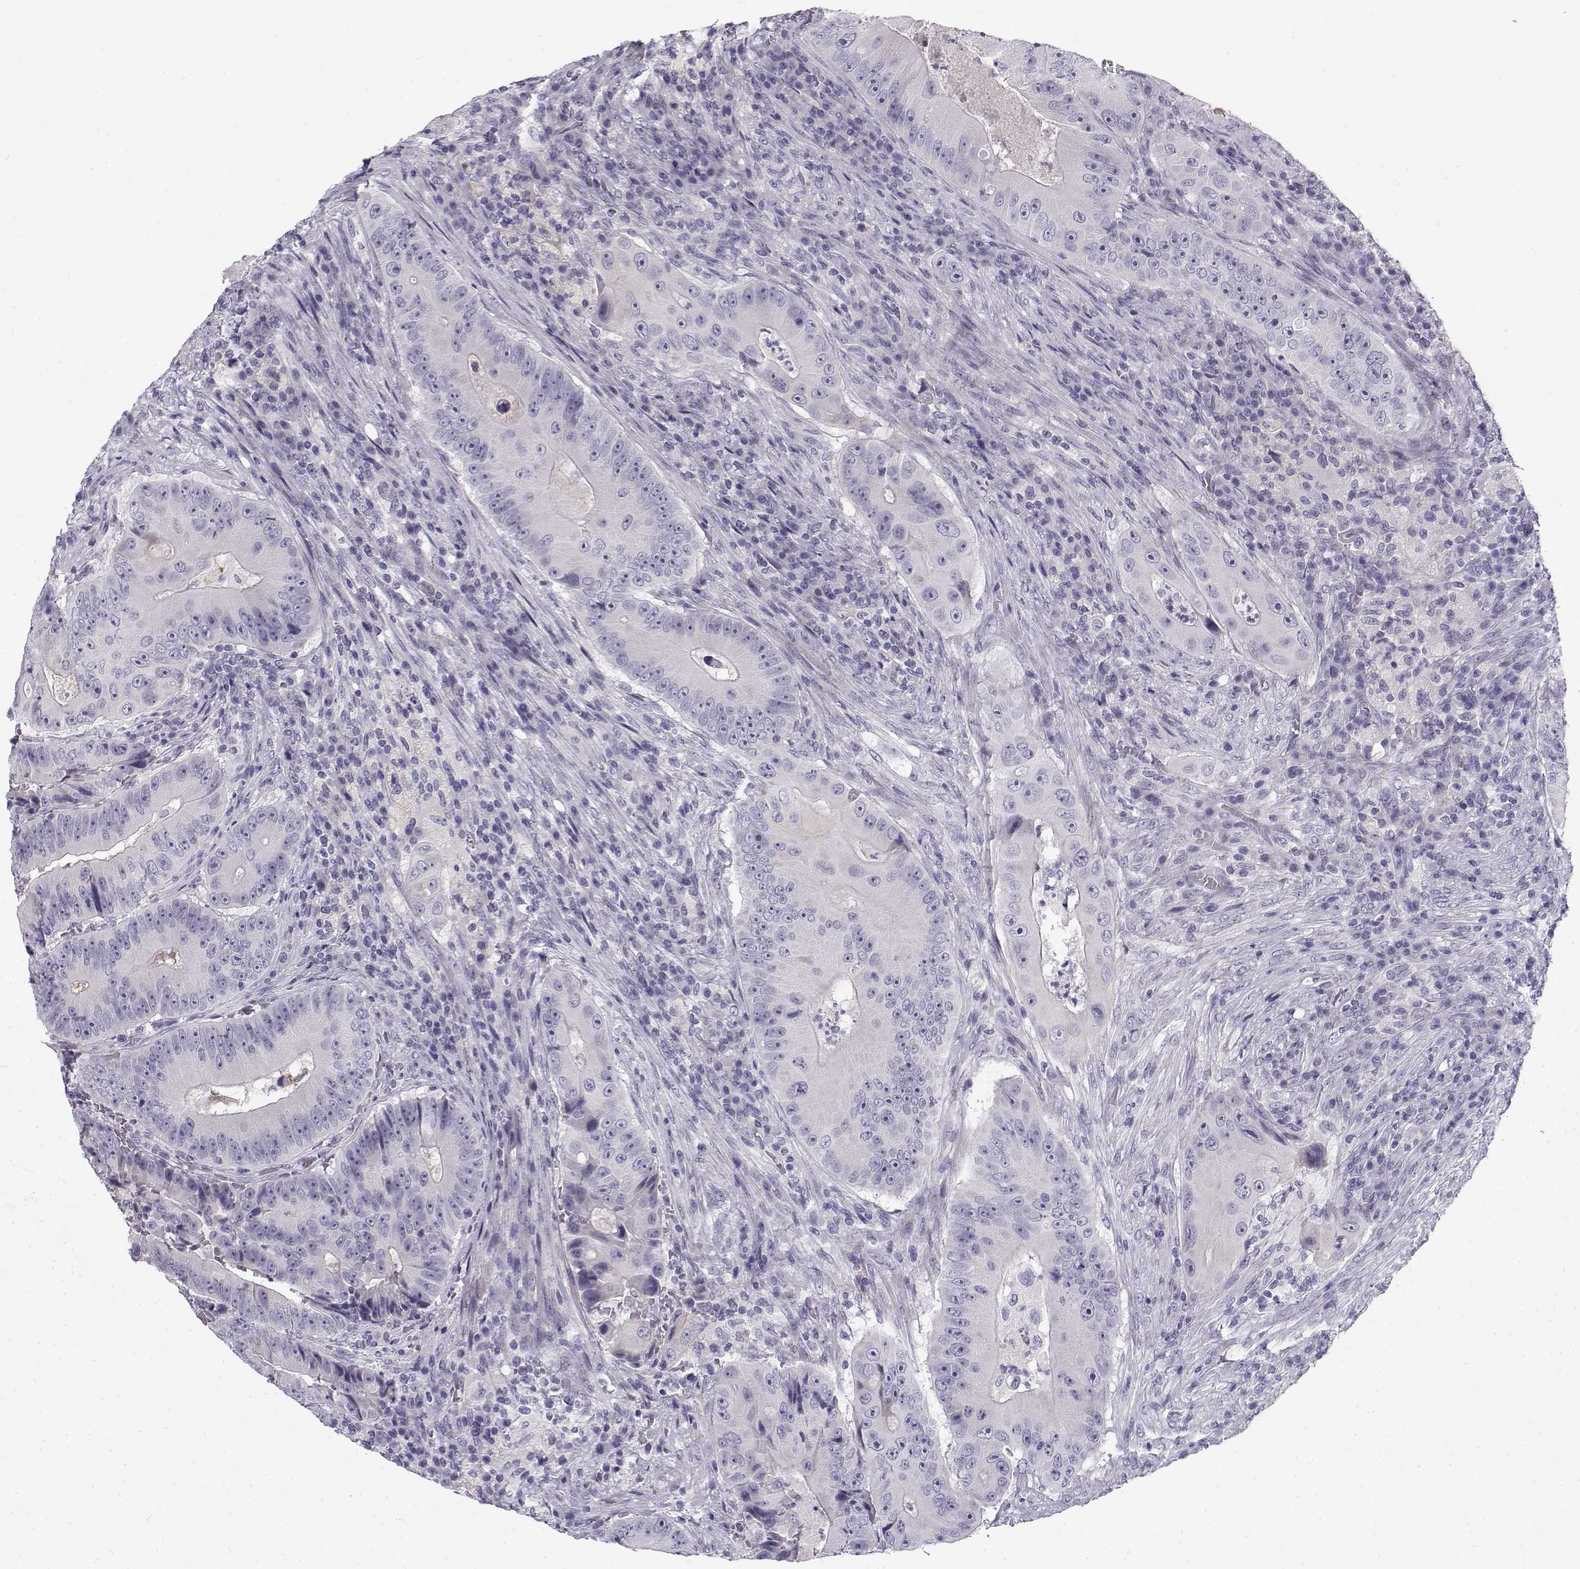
{"staining": {"intensity": "negative", "quantity": "none", "location": "none"}, "tissue": "colorectal cancer", "cell_type": "Tumor cells", "image_type": "cancer", "snomed": [{"axis": "morphology", "description": "Adenocarcinoma, NOS"}, {"axis": "topography", "description": "Colon"}], "caption": "Tumor cells are negative for brown protein staining in adenocarcinoma (colorectal).", "gene": "CREB3L3", "patient": {"sex": "female", "age": 86}}